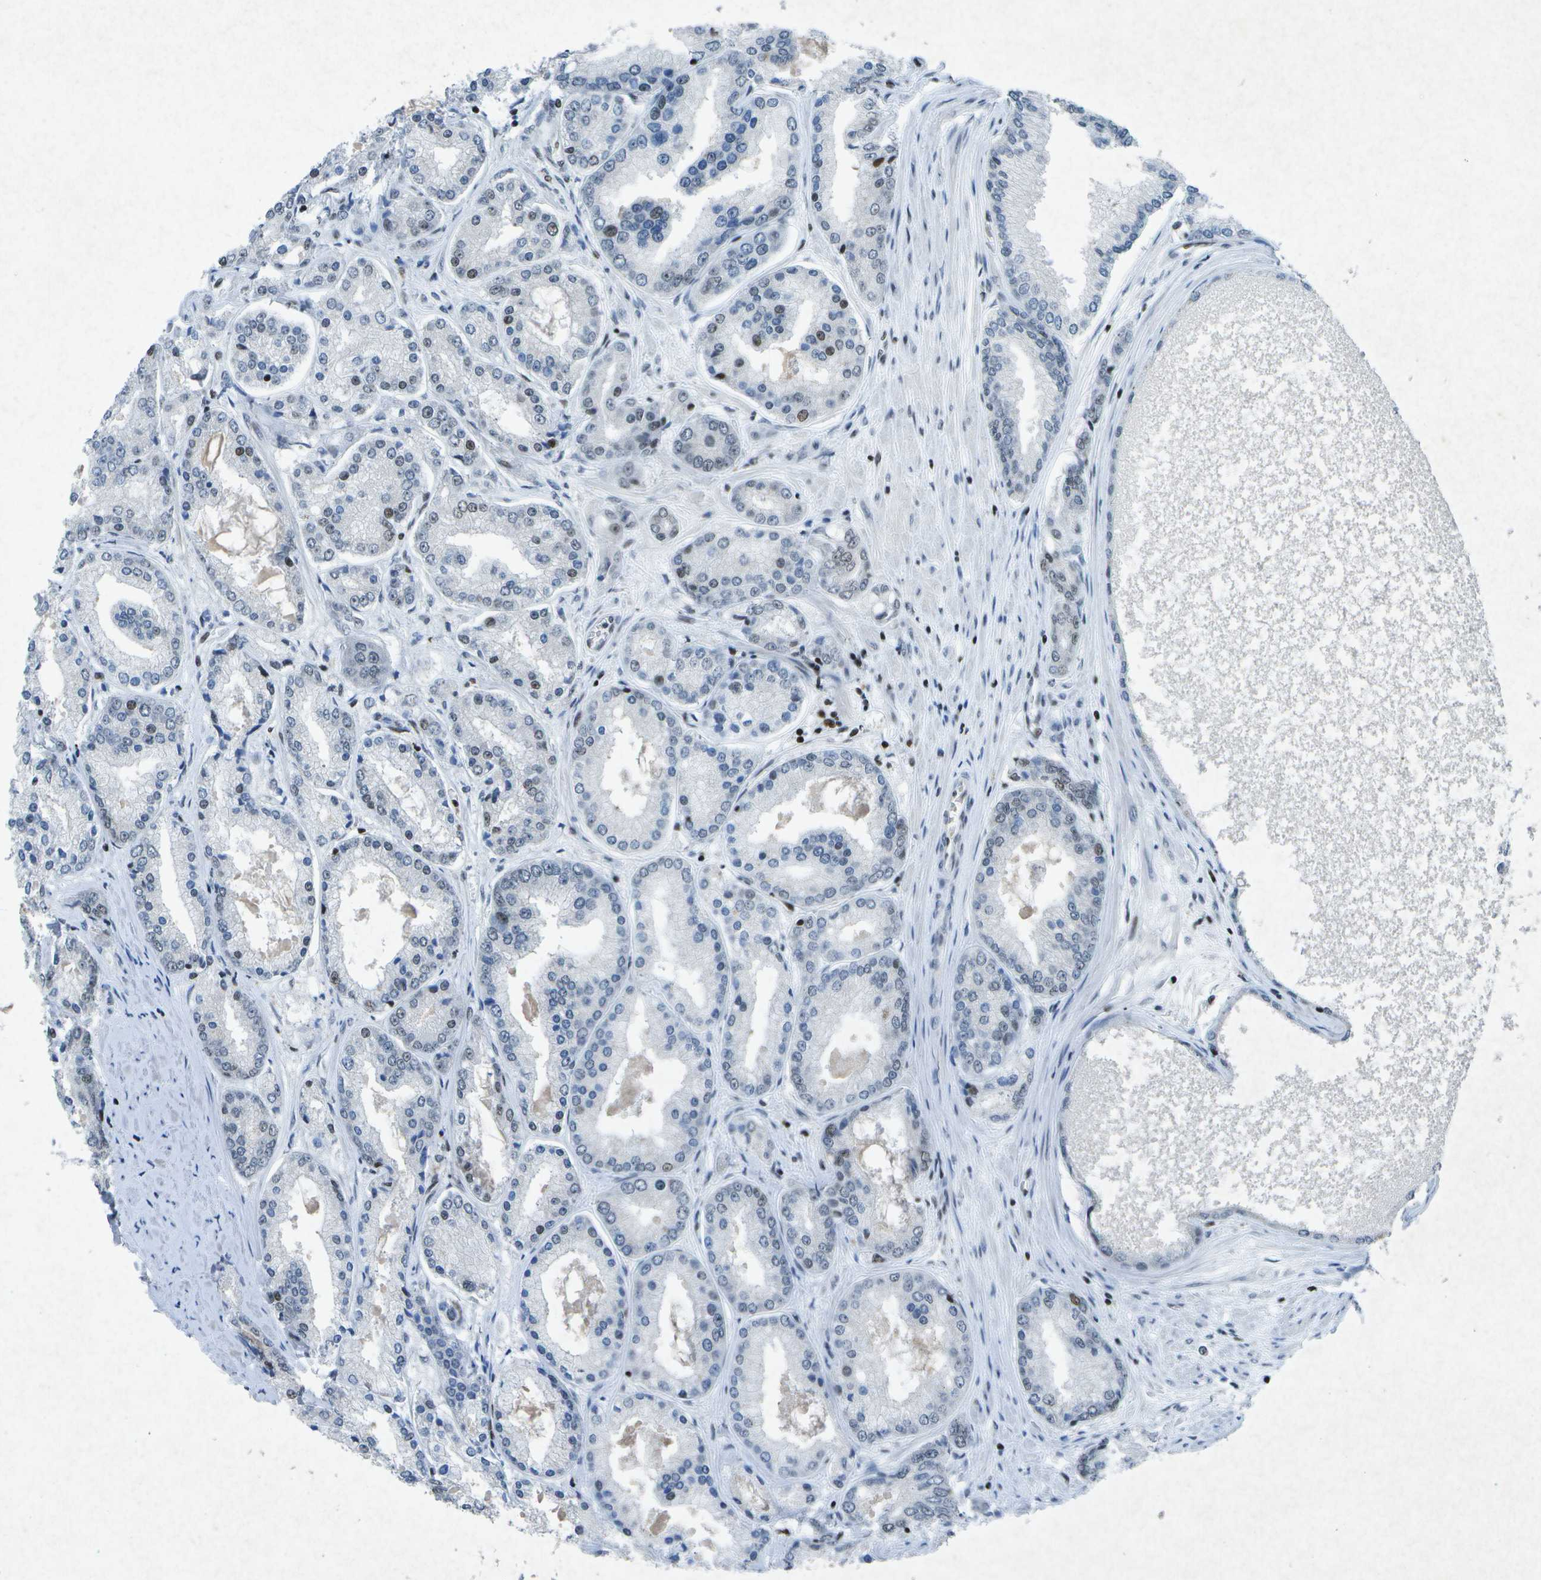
{"staining": {"intensity": "moderate", "quantity": "<25%", "location": "nuclear"}, "tissue": "prostate cancer", "cell_type": "Tumor cells", "image_type": "cancer", "snomed": [{"axis": "morphology", "description": "Adenocarcinoma, High grade"}, {"axis": "topography", "description": "Prostate"}], "caption": "Prostate cancer (adenocarcinoma (high-grade)) stained for a protein displays moderate nuclear positivity in tumor cells.", "gene": "MTA2", "patient": {"sex": "male", "age": 59}}